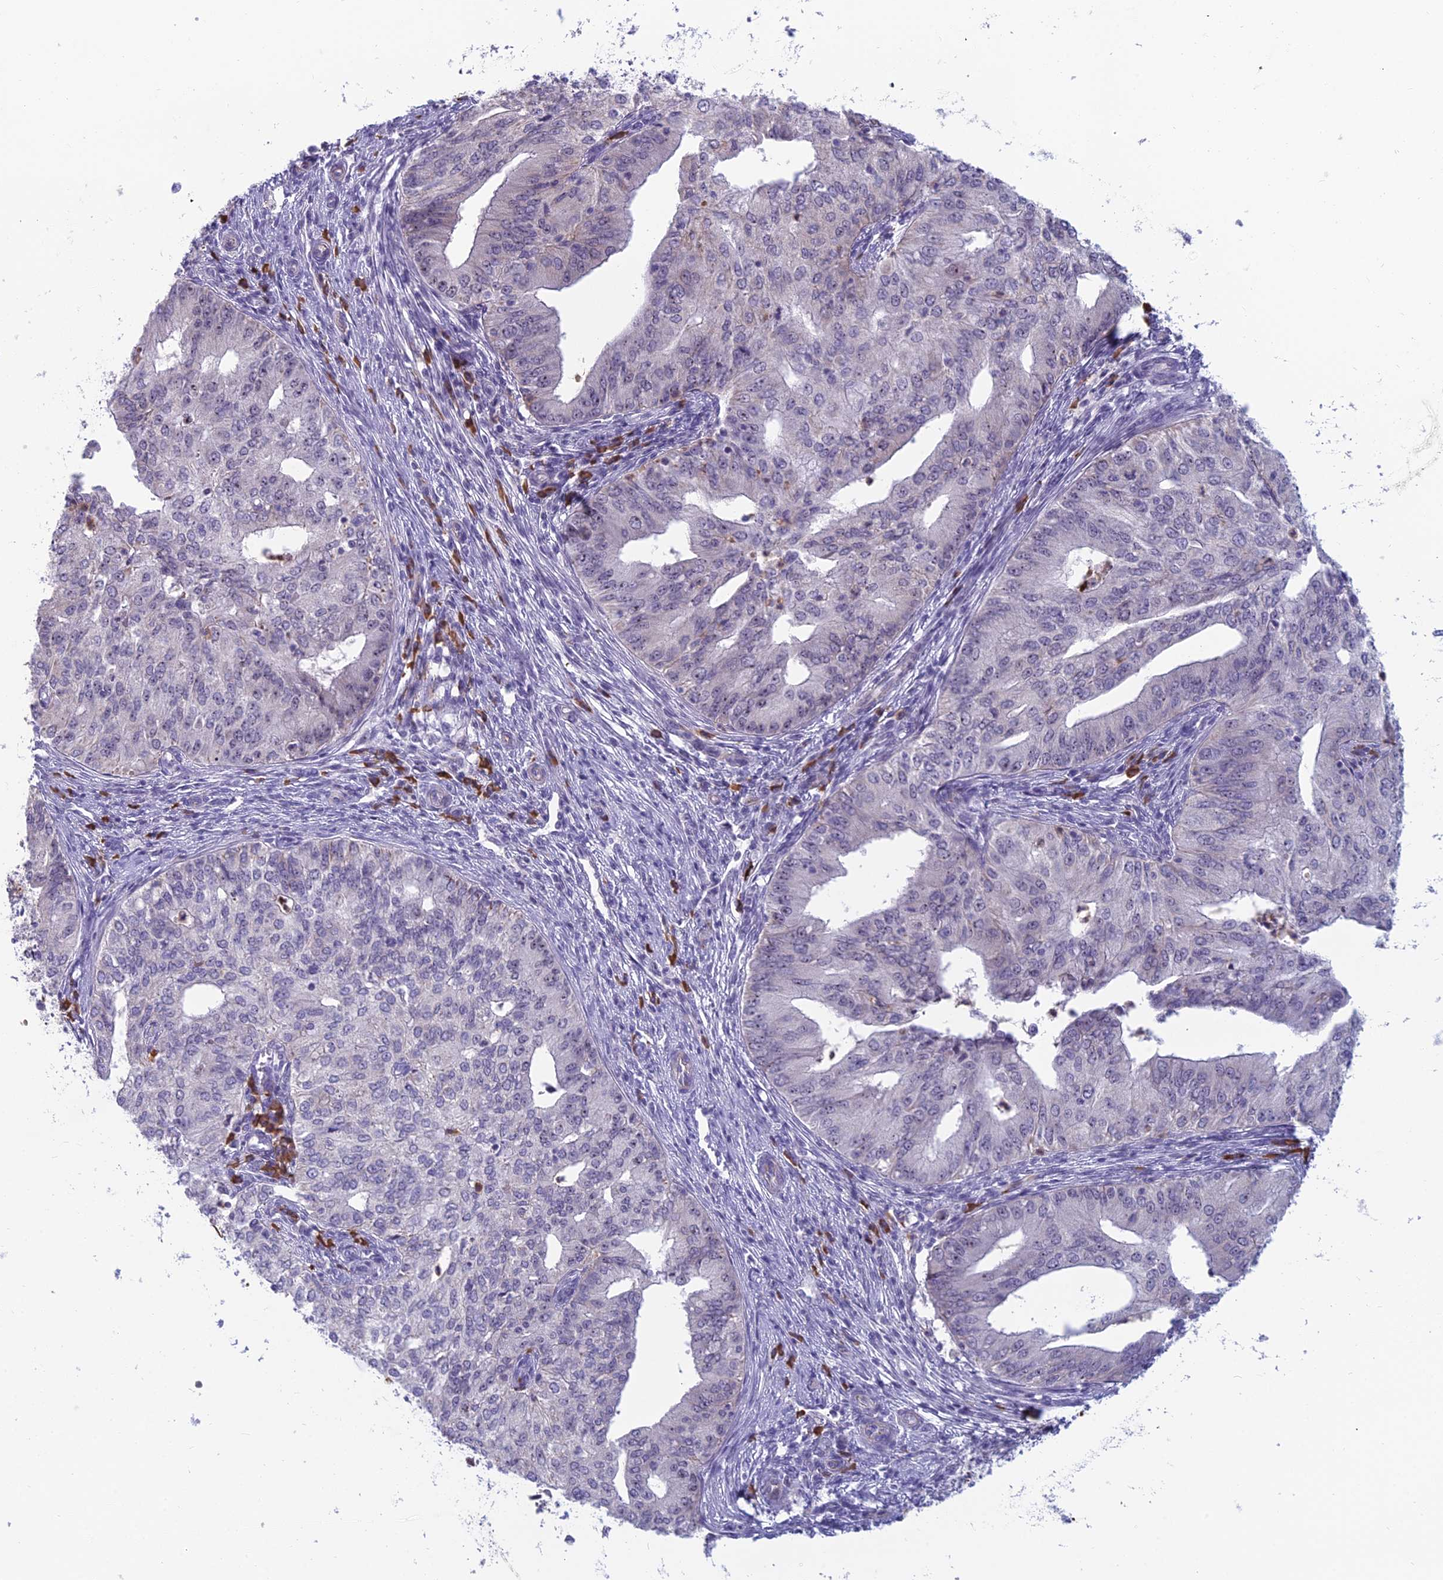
{"staining": {"intensity": "negative", "quantity": "none", "location": "none"}, "tissue": "endometrial cancer", "cell_type": "Tumor cells", "image_type": "cancer", "snomed": [{"axis": "morphology", "description": "Adenocarcinoma, NOS"}, {"axis": "topography", "description": "Endometrium"}], "caption": "Immunohistochemical staining of endometrial cancer reveals no significant positivity in tumor cells.", "gene": "NOC2L", "patient": {"sex": "female", "age": 50}}